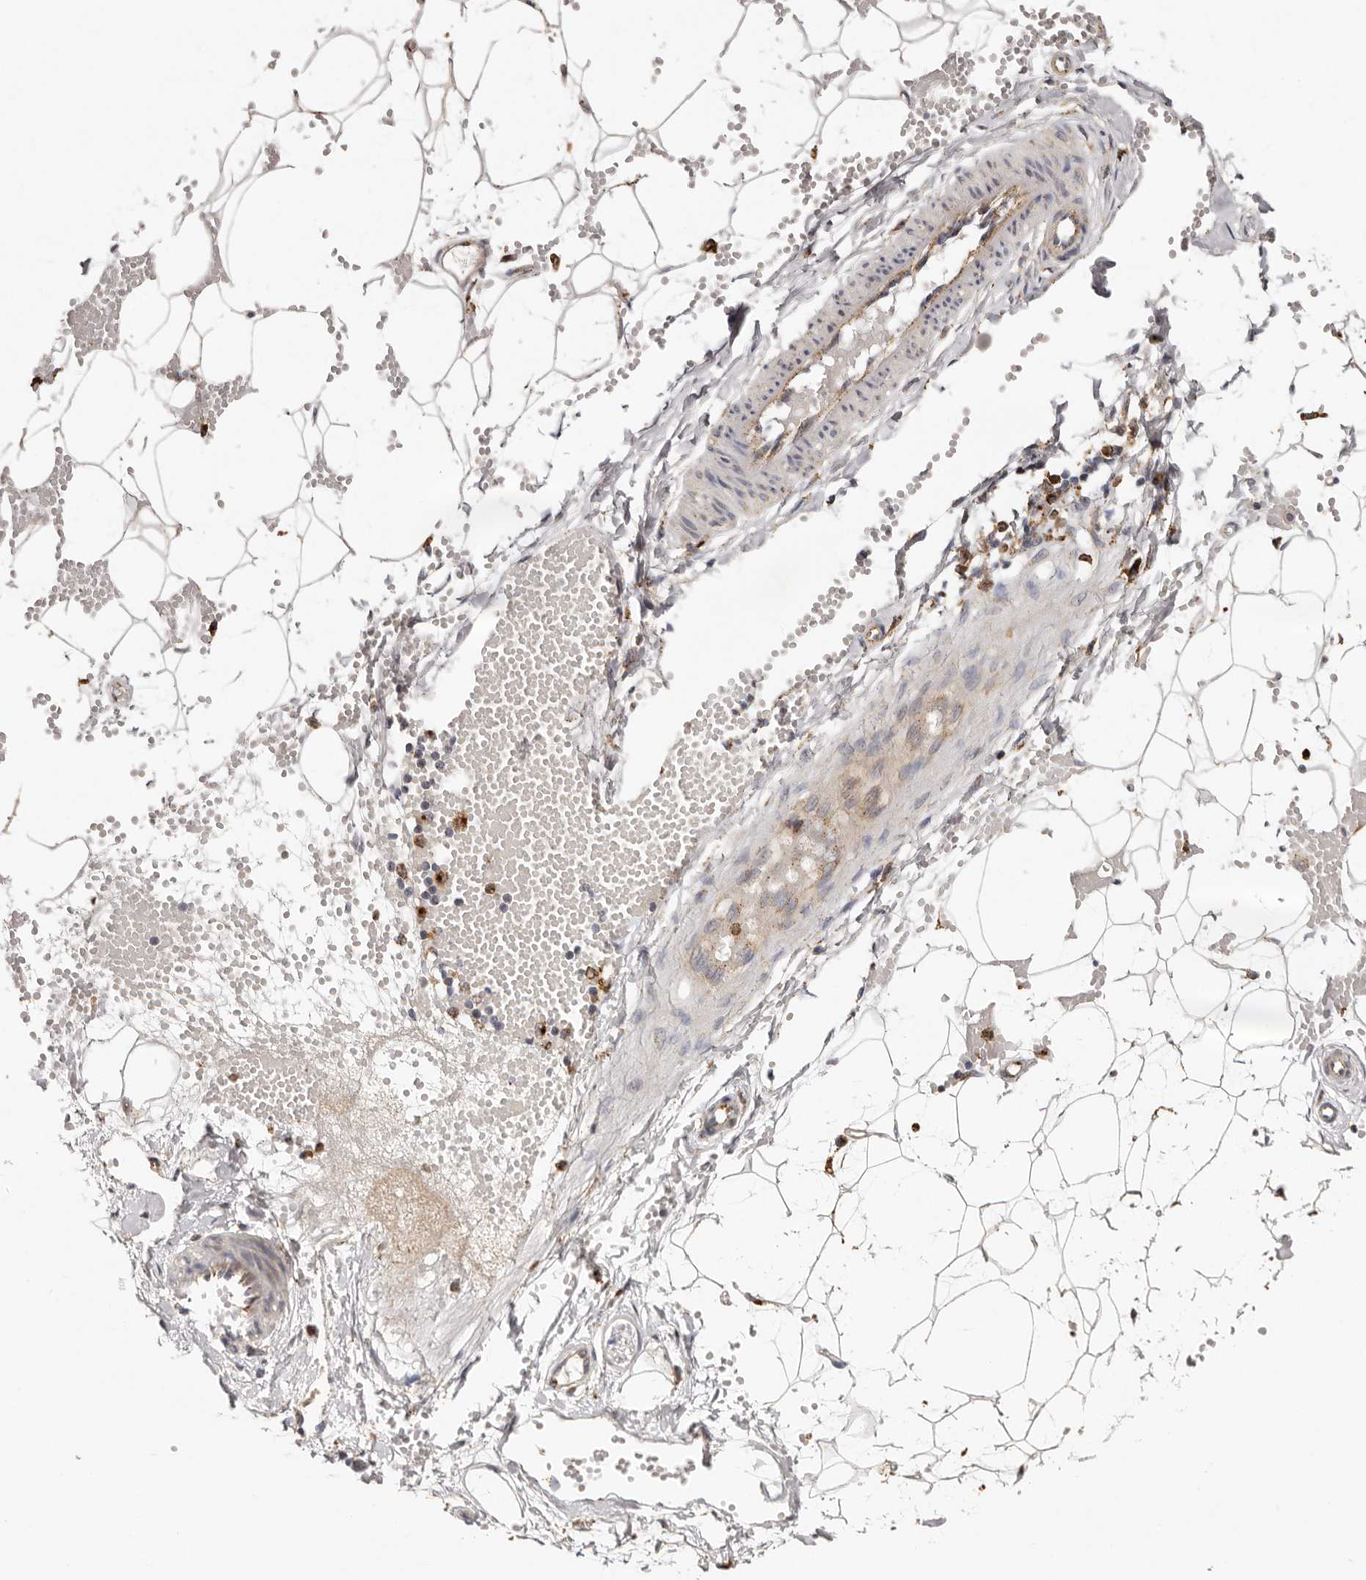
{"staining": {"intensity": "negative", "quantity": "<25%", "location": "none"}, "tissue": "adipose tissue", "cell_type": "Adipocytes", "image_type": "normal", "snomed": [{"axis": "morphology", "description": "Normal tissue, NOS"}, {"axis": "topography", "description": "Breast"}], "caption": "Adipocytes show no significant positivity in unremarkable adipose tissue. Brightfield microscopy of IHC stained with DAB (3,3'-diaminobenzidine) (brown) and hematoxylin (blue), captured at high magnification.", "gene": "GRN", "patient": {"sex": "female", "age": 23}}